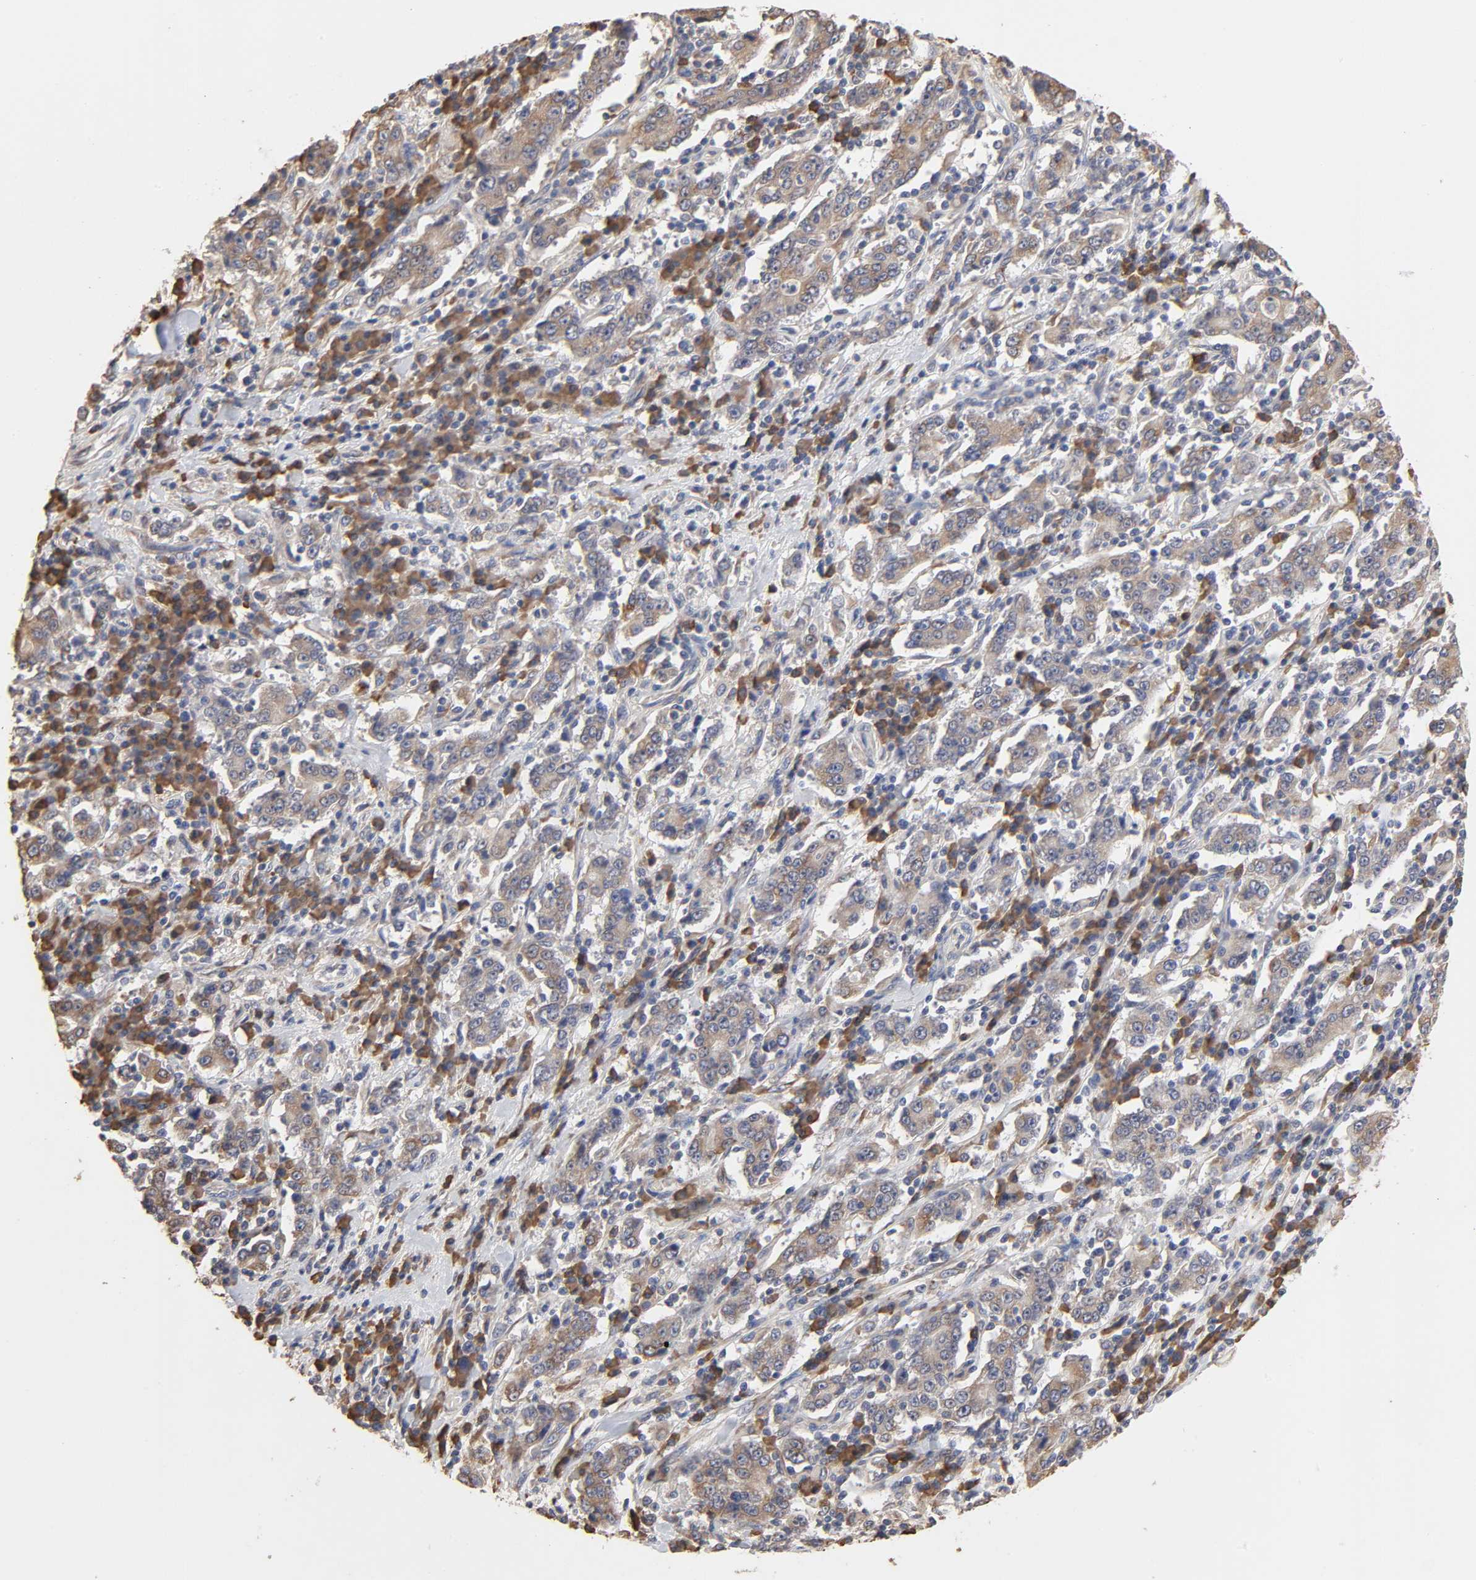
{"staining": {"intensity": "weak", "quantity": ">75%", "location": "cytoplasmic/membranous"}, "tissue": "stomach cancer", "cell_type": "Tumor cells", "image_type": "cancer", "snomed": [{"axis": "morphology", "description": "Normal tissue, NOS"}, {"axis": "morphology", "description": "Adenocarcinoma, NOS"}, {"axis": "topography", "description": "Stomach, upper"}, {"axis": "topography", "description": "Stomach"}], "caption": "Protein expression analysis of human stomach cancer (adenocarcinoma) reveals weak cytoplasmic/membranous positivity in approximately >75% of tumor cells. (Stains: DAB in brown, nuclei in blue, Microscopy: brightfield microscopy at high magnification).", "gene": "EIF4G2", "patient": {"sex": "male", "age": 59}}